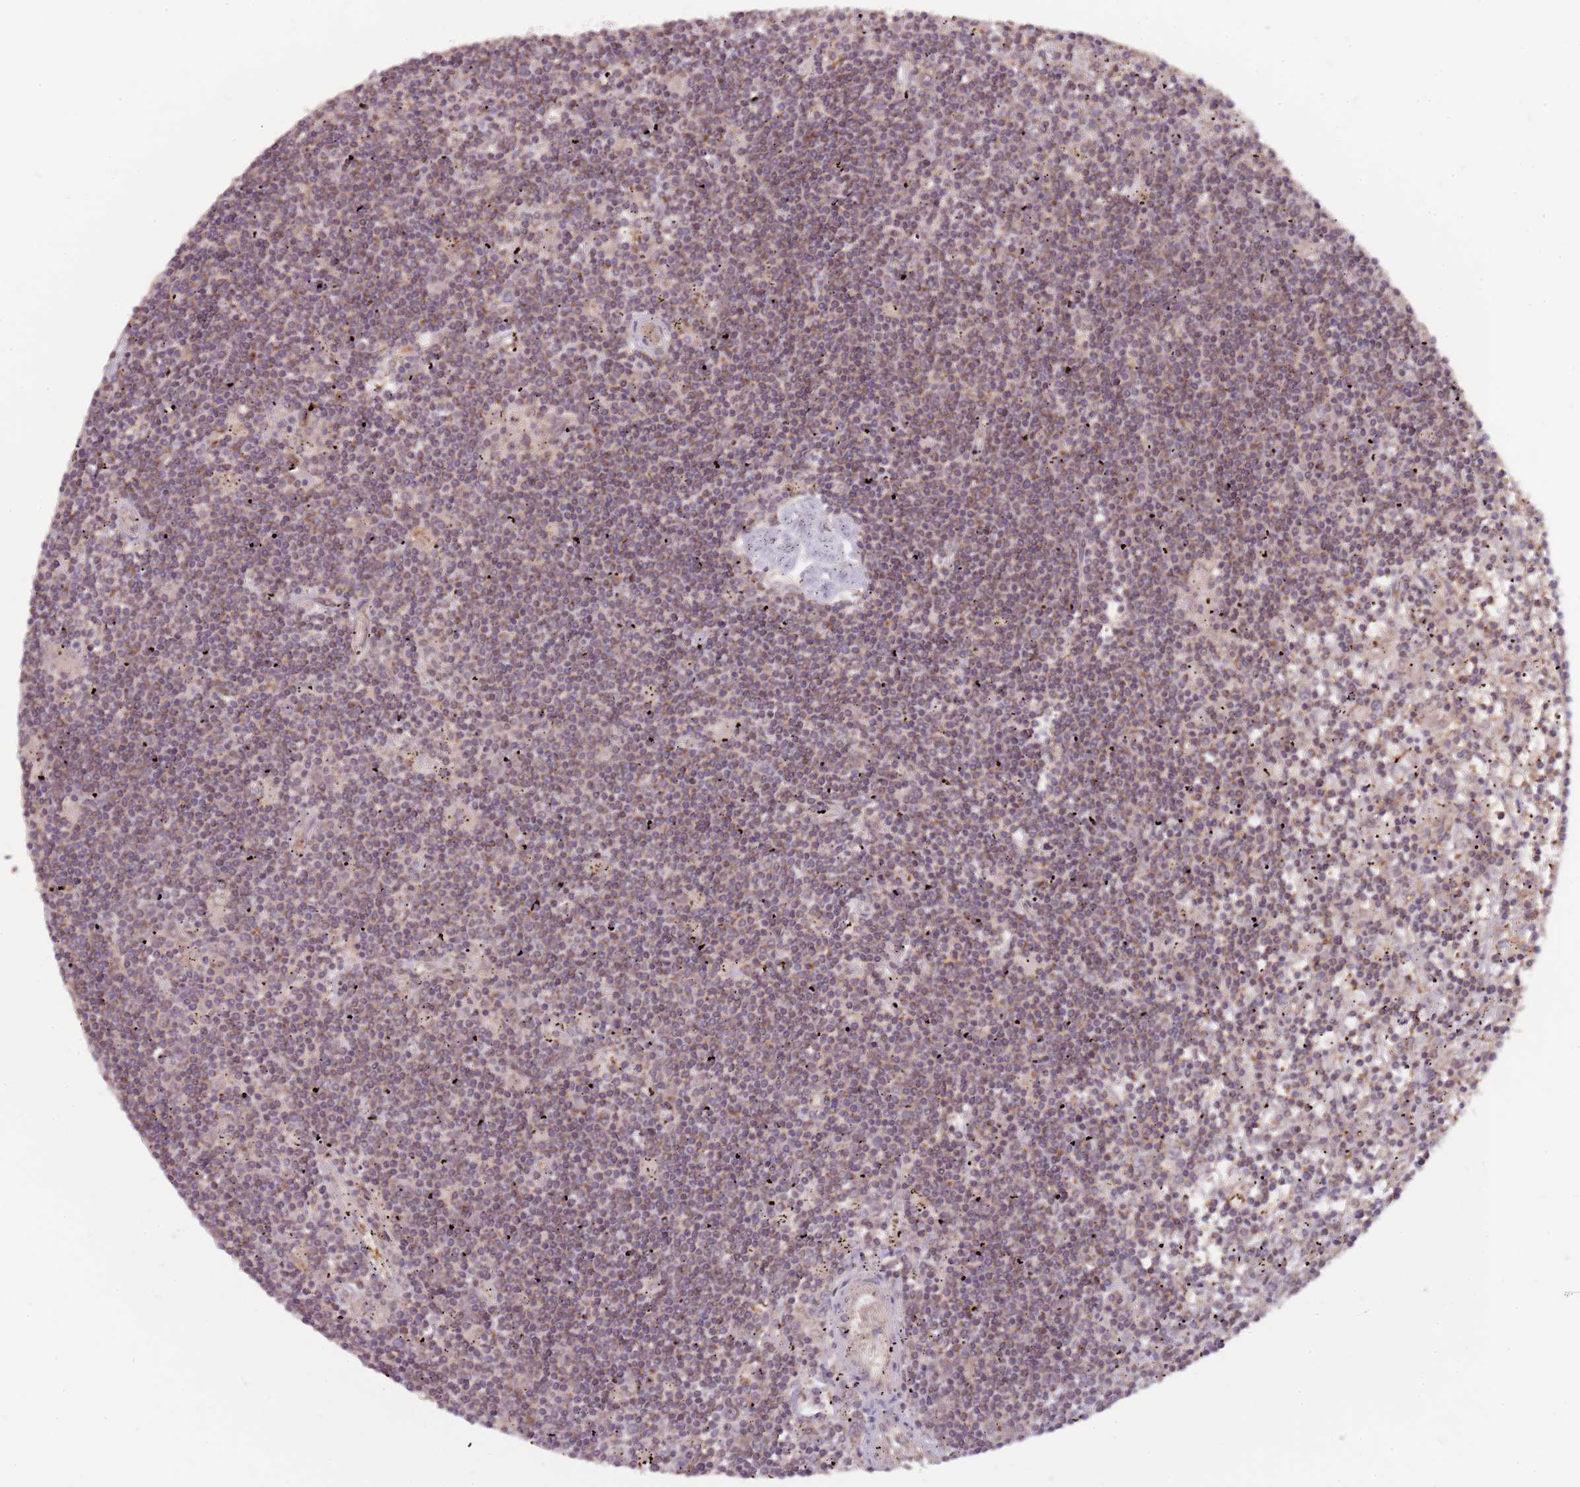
{"staining": {"intensity": "weak", "quantity": "25%-75%", "location": "nuclear"}, "tissue": "lymphoma", "cell_type": "Tumor cells", "image_type": "cancer", "snomed": [{"axis": "morphology", "description": "Malignant lymphoma, non-Hodgkin's type, Low grade"}, {"axis": "topography", "description": "Spleen"}], "caption": "Protein staining by immunohistochemistry (IHC) shows weak nuclear staining in about 25%-75% of tumor cells in lymphoma.", "gene": "RNF181", "patient": {"sex": "male", "age": 76}}